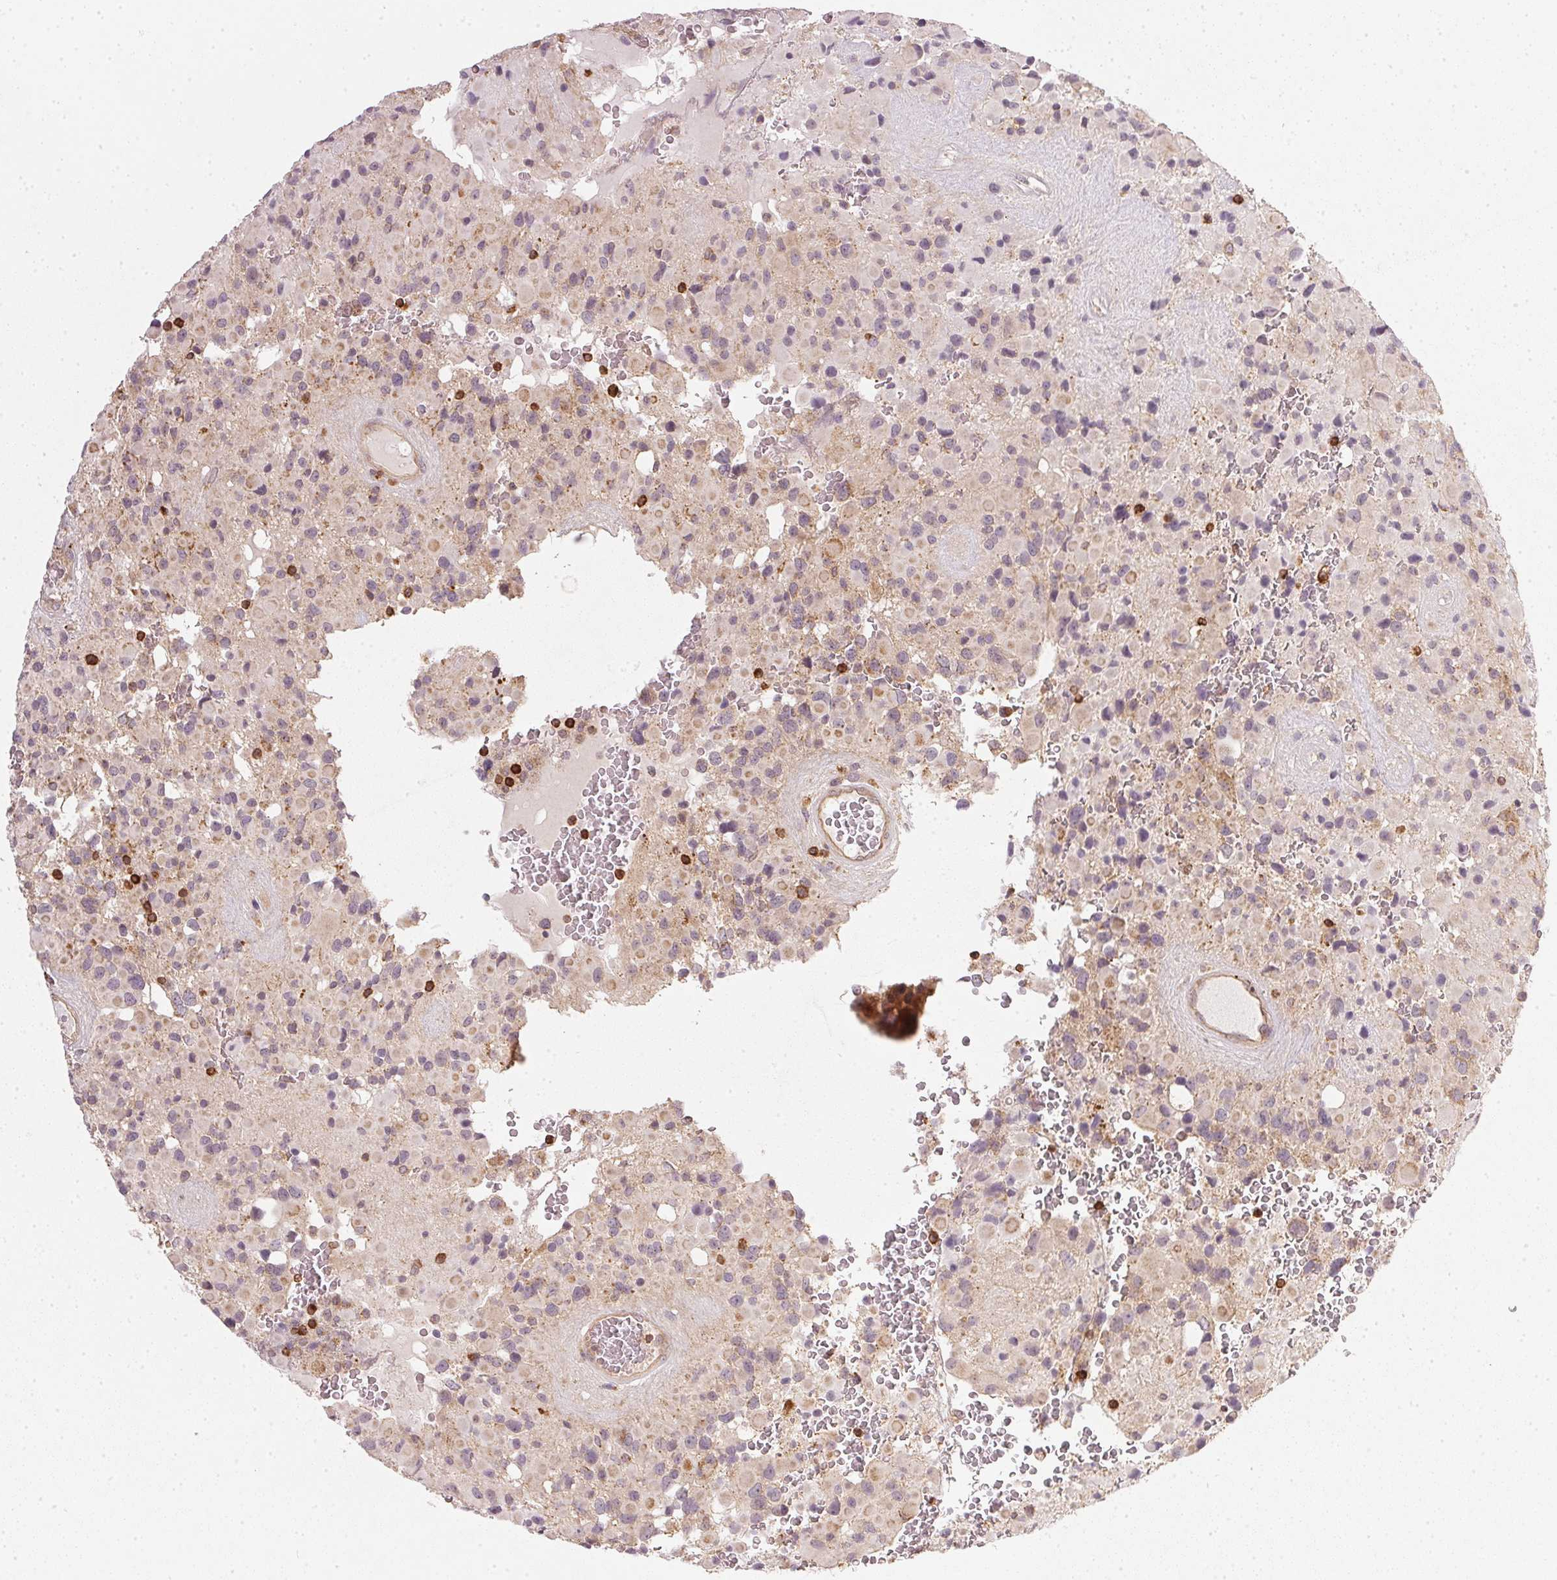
{"staining": {"intensity": "negative", "quantity": "none", "location": "none"}, "tissue": "glioma", "cell_type": "Tumor cells", "image_type": "cancer", "snomed": [{"axis": "morphology", "description": "Glioma, malignant, High grade"}, {"axis": "topography", "description": "Brain"}], "caption": "There is no significant expression in tumor cells of glioma.", "gene": "NADK2", "patient": {"sex": "female", "age": 40}}